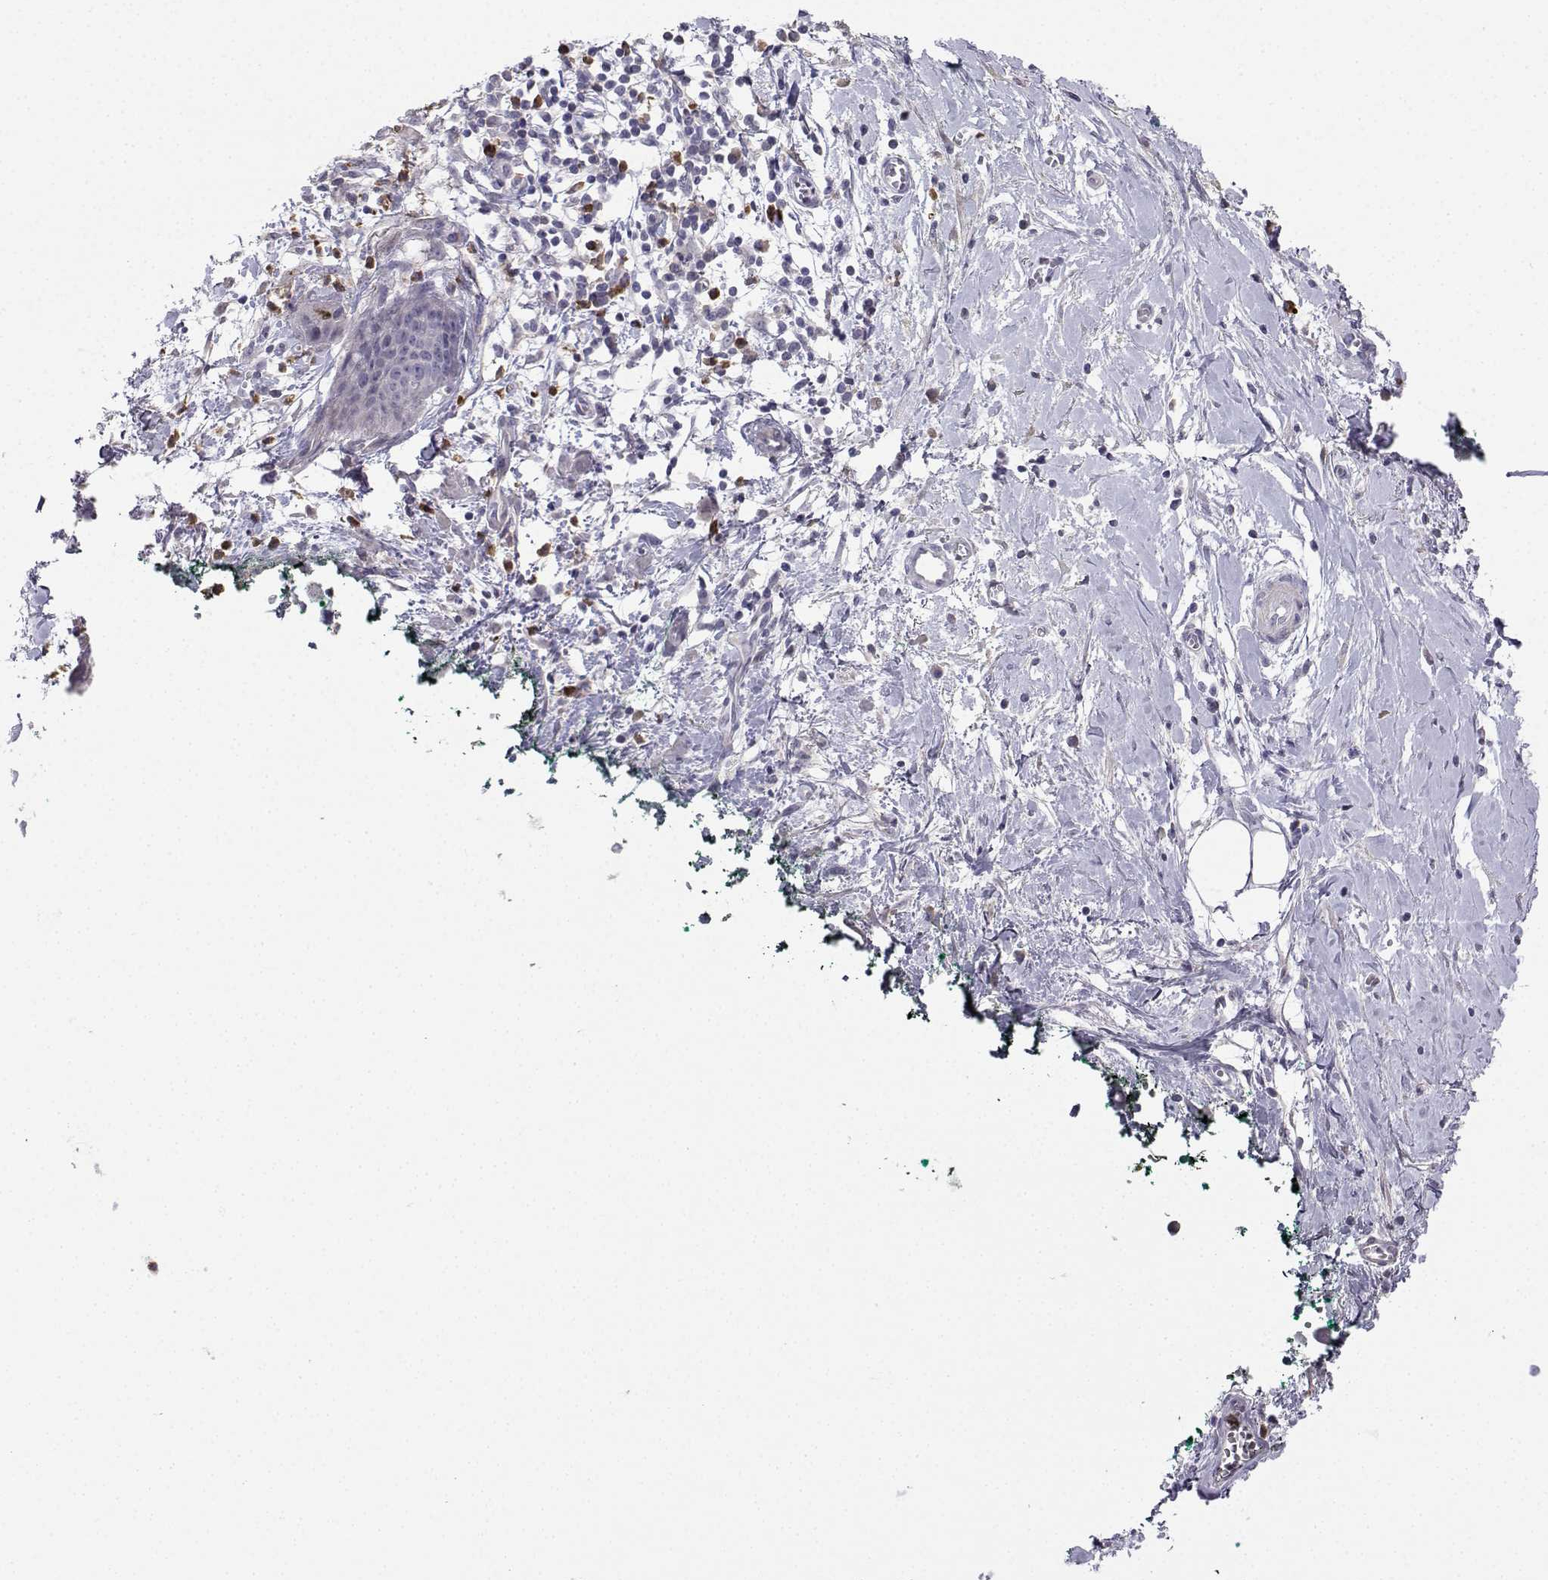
{"staining": {"intensity": "negative", "quantity": "none", "location": "none"}, "tissue": "pancreatic cancer", "cell_type": "Tumor cells", "image_type": "cancer", "snomed": [{"axis": "morphology", "description": "Normal tissue, NOS"}, {"axis": "morphology", "description": "Adenocarcinoma, NOS"}, {"axis": "topography", "description": "Lymph node"}, {"axis": "topography", "description": "Pancreas"}], "caption": "Immunohistochemistry image of human pancreatic cancer stained for a protein (brown), which shows no expression in tumor cells.", "gene": "CALY", "patient": {"sex": "female", "age": 58}}